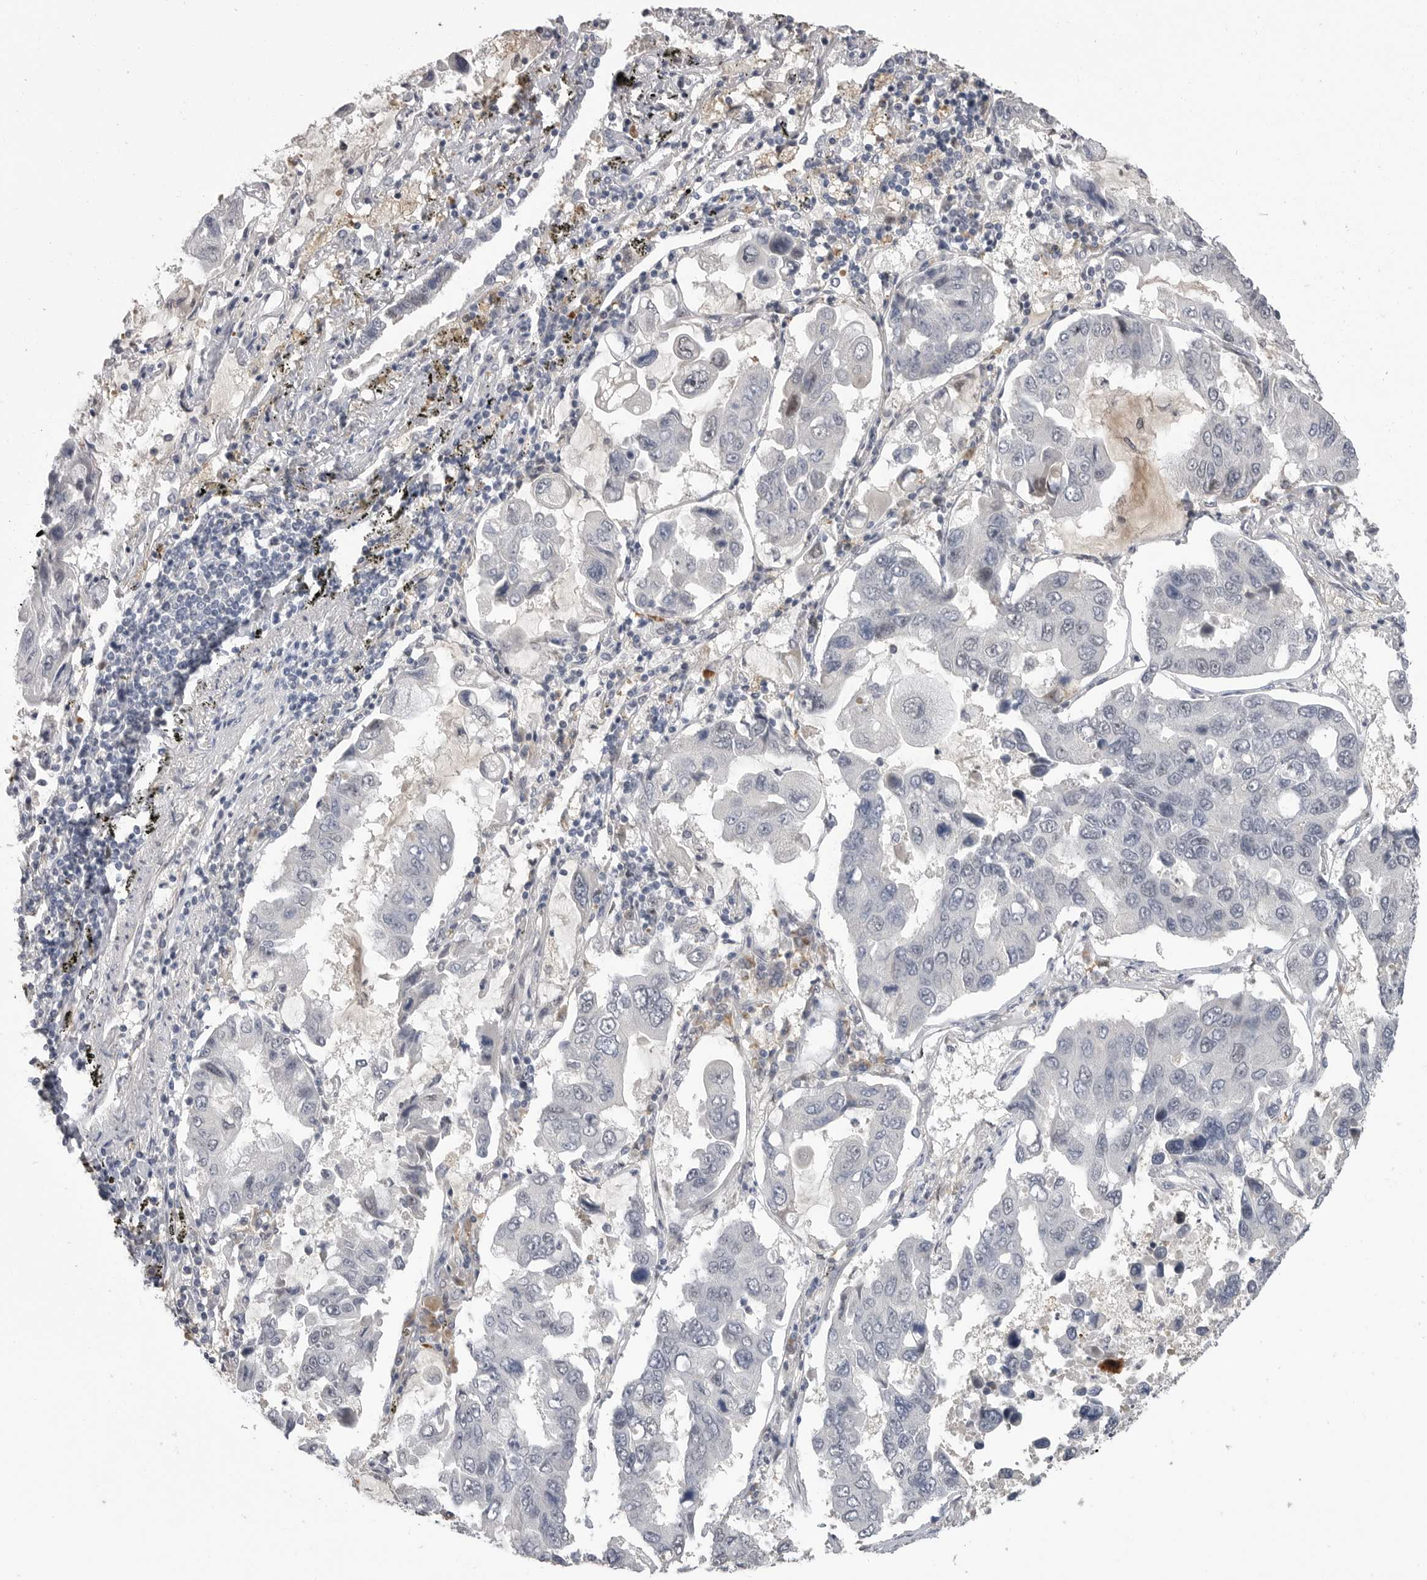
{"staining": {"intensity": "negative", "quantity": "none", "location": "none"}, "tissue": "lung cancer", "cell_type": "Tumor cells", "image_type": "cancer", "snomed": [{"axis": "morphology", "description": "Adenocarcinoma, NOS"}, {"axis": "topography", "description": "Lung"}], "caption": "A high-resolution micrograph shows immunohistochemistry staining of adenocarcinoma (lung), which reveals no significant staining in tumor cells.", "gene": "PLEKHF1", "patient": {"sex": "male", "age": 64}}